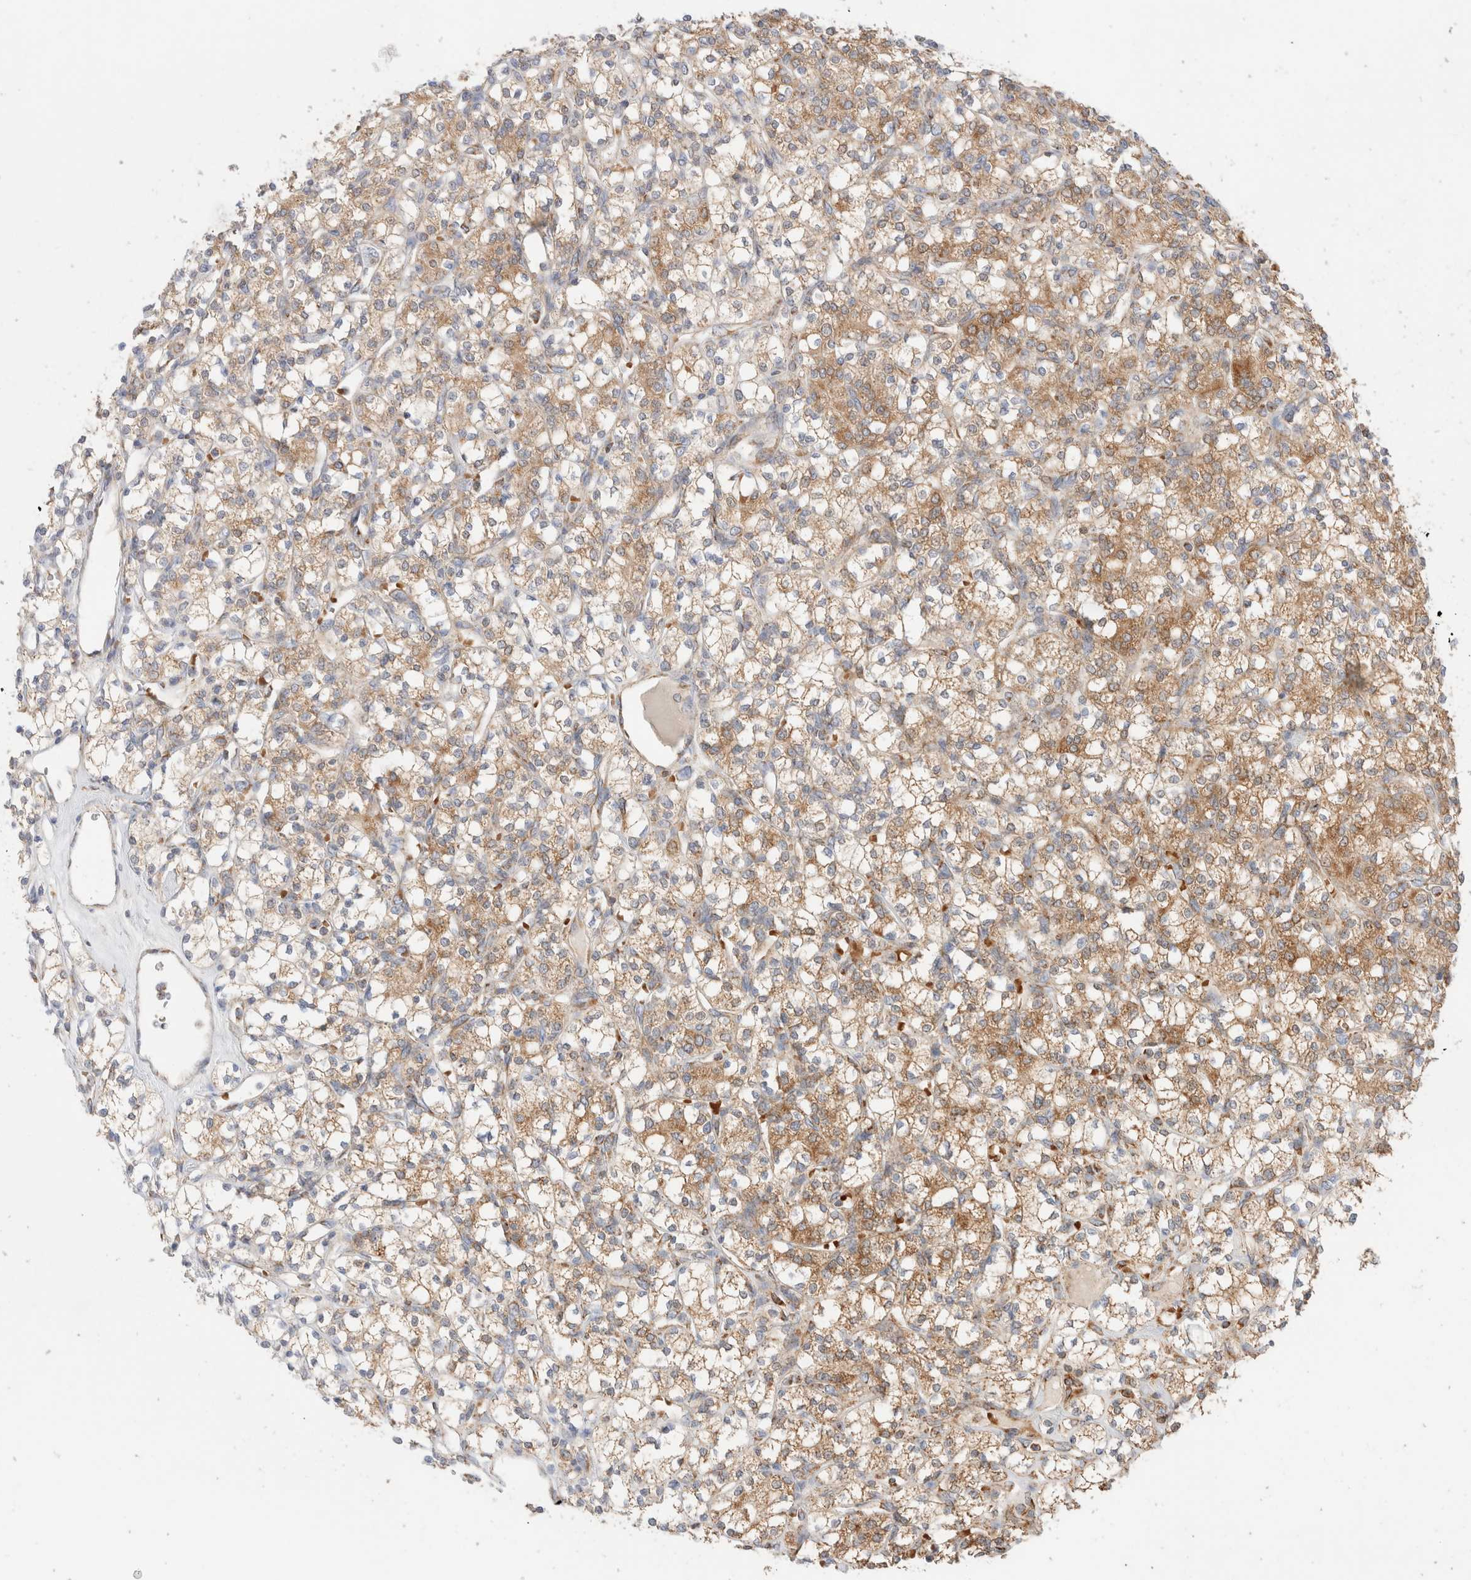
{"staining": {"intensity": "moderate", "quantity": "25%-75%", "location": "cytoplasmic/membranous"}, "tissue": "renal cancer", "cell_type": "Tumor cells", "image_type": "cancer", "snomed": [{"axis": "morphology", "description": "Adenocarcinoma, NOS"}, {"axis": "topography", "description": "Kidney"}], "caption": "An image of renal adenocarcinoma stained for a protein shows moderate cytoplasmic/membranous brown staining in tumor cells. The protein of interest is shown in brown color, while the nuclei are stained blue.", "gene": "TMPPE", "patient": {"sex": "male", "age": 77}}